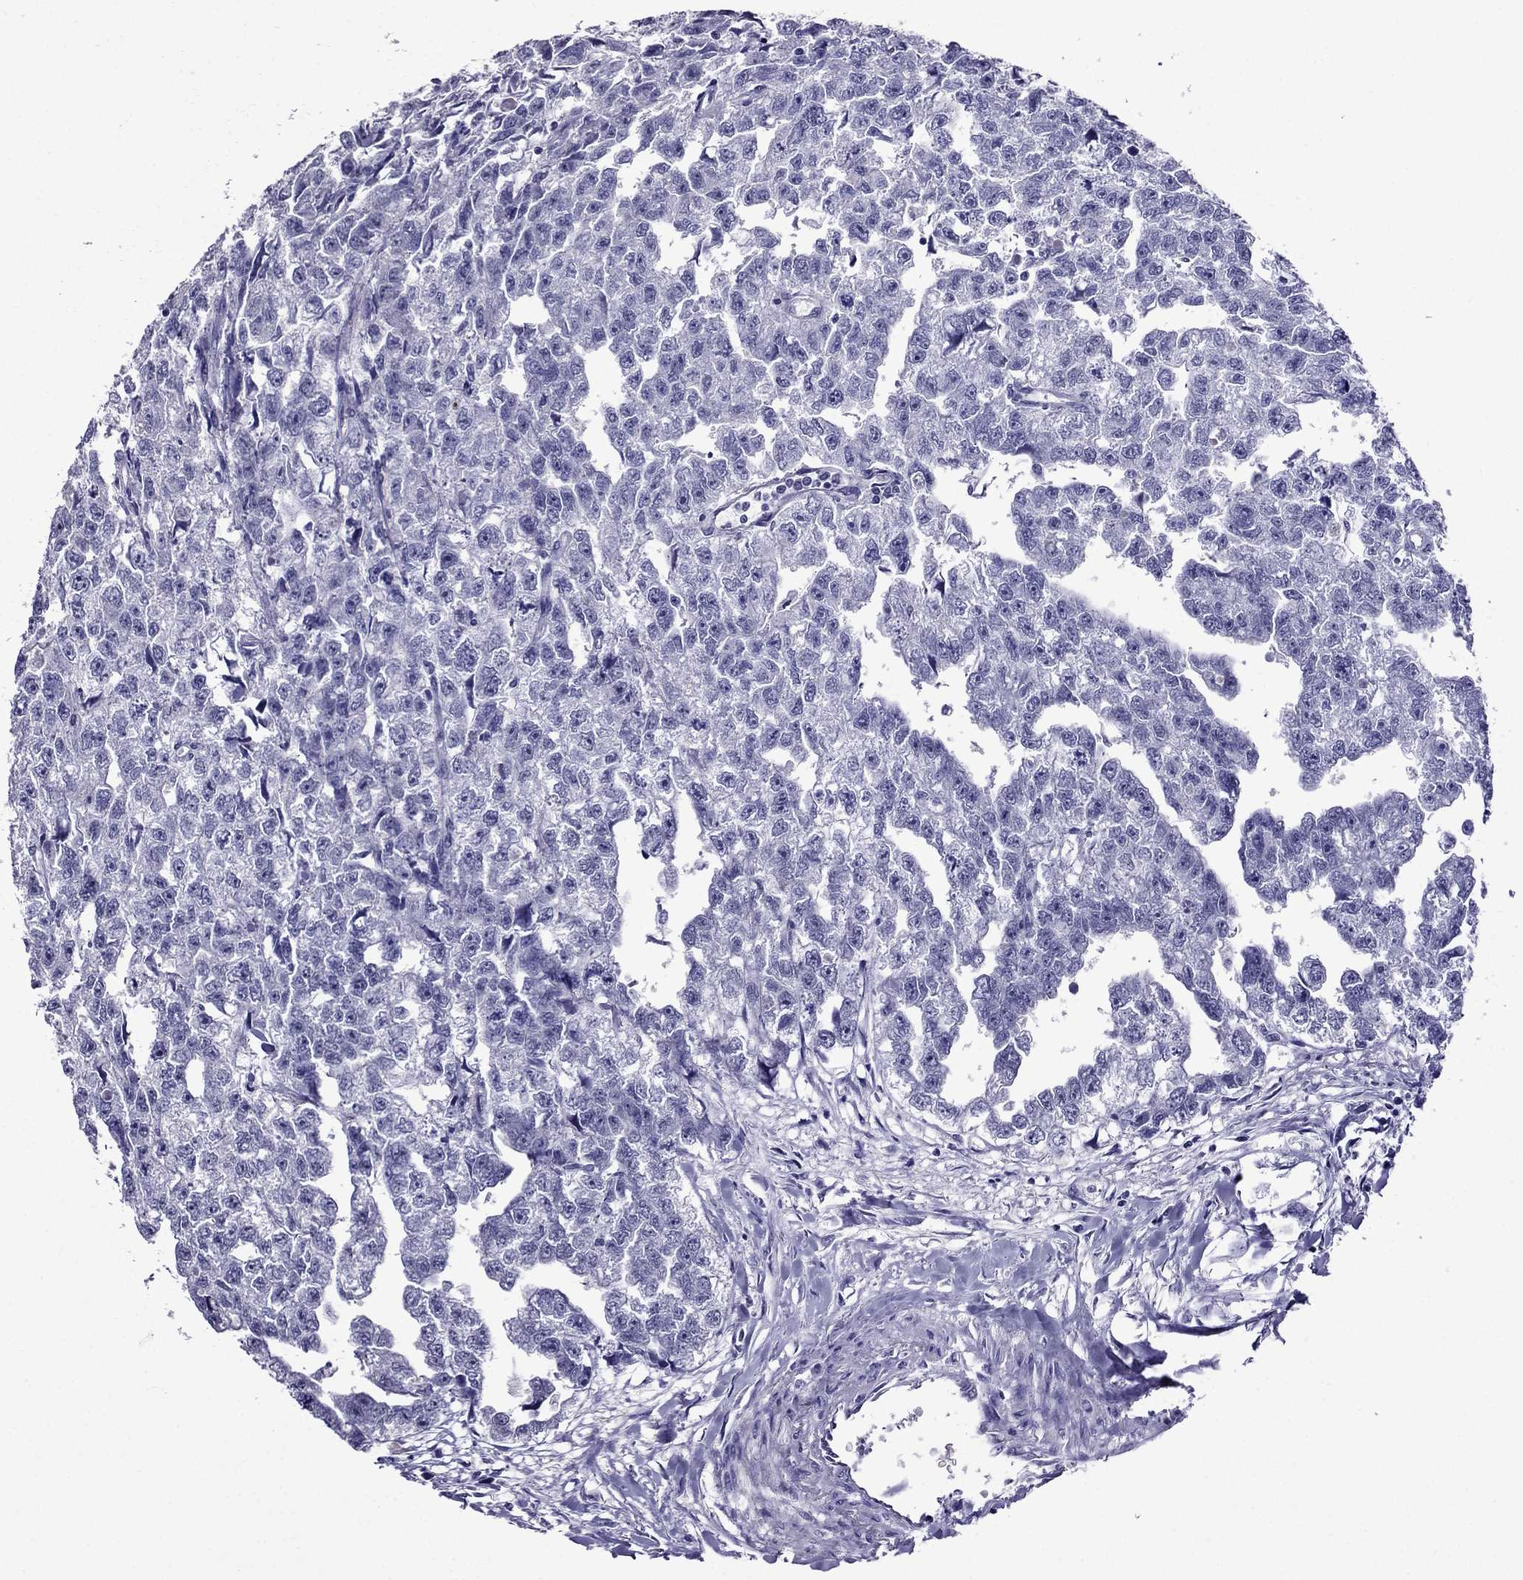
{"staining": {"intensity": "negative", "quantity": "none", "location": "none"}, "tissue": "testis cancer", "cell_type": "Tumor cells", "image_type": "cancer", "snomed": [{"axis": "morphology", "description": "Carcinoma, Embryonal, NOS"}, {"axis": "morphology", "description": "Teratoma, malignant, NOS"}, {"axis": "topography", "description": "Testis"}], "caption": "This is an IHC image of human testis cancer. There is no staining in tumor cells.", "gene": "OLFM4", "patient": {"sex": "male", "age": 44}}